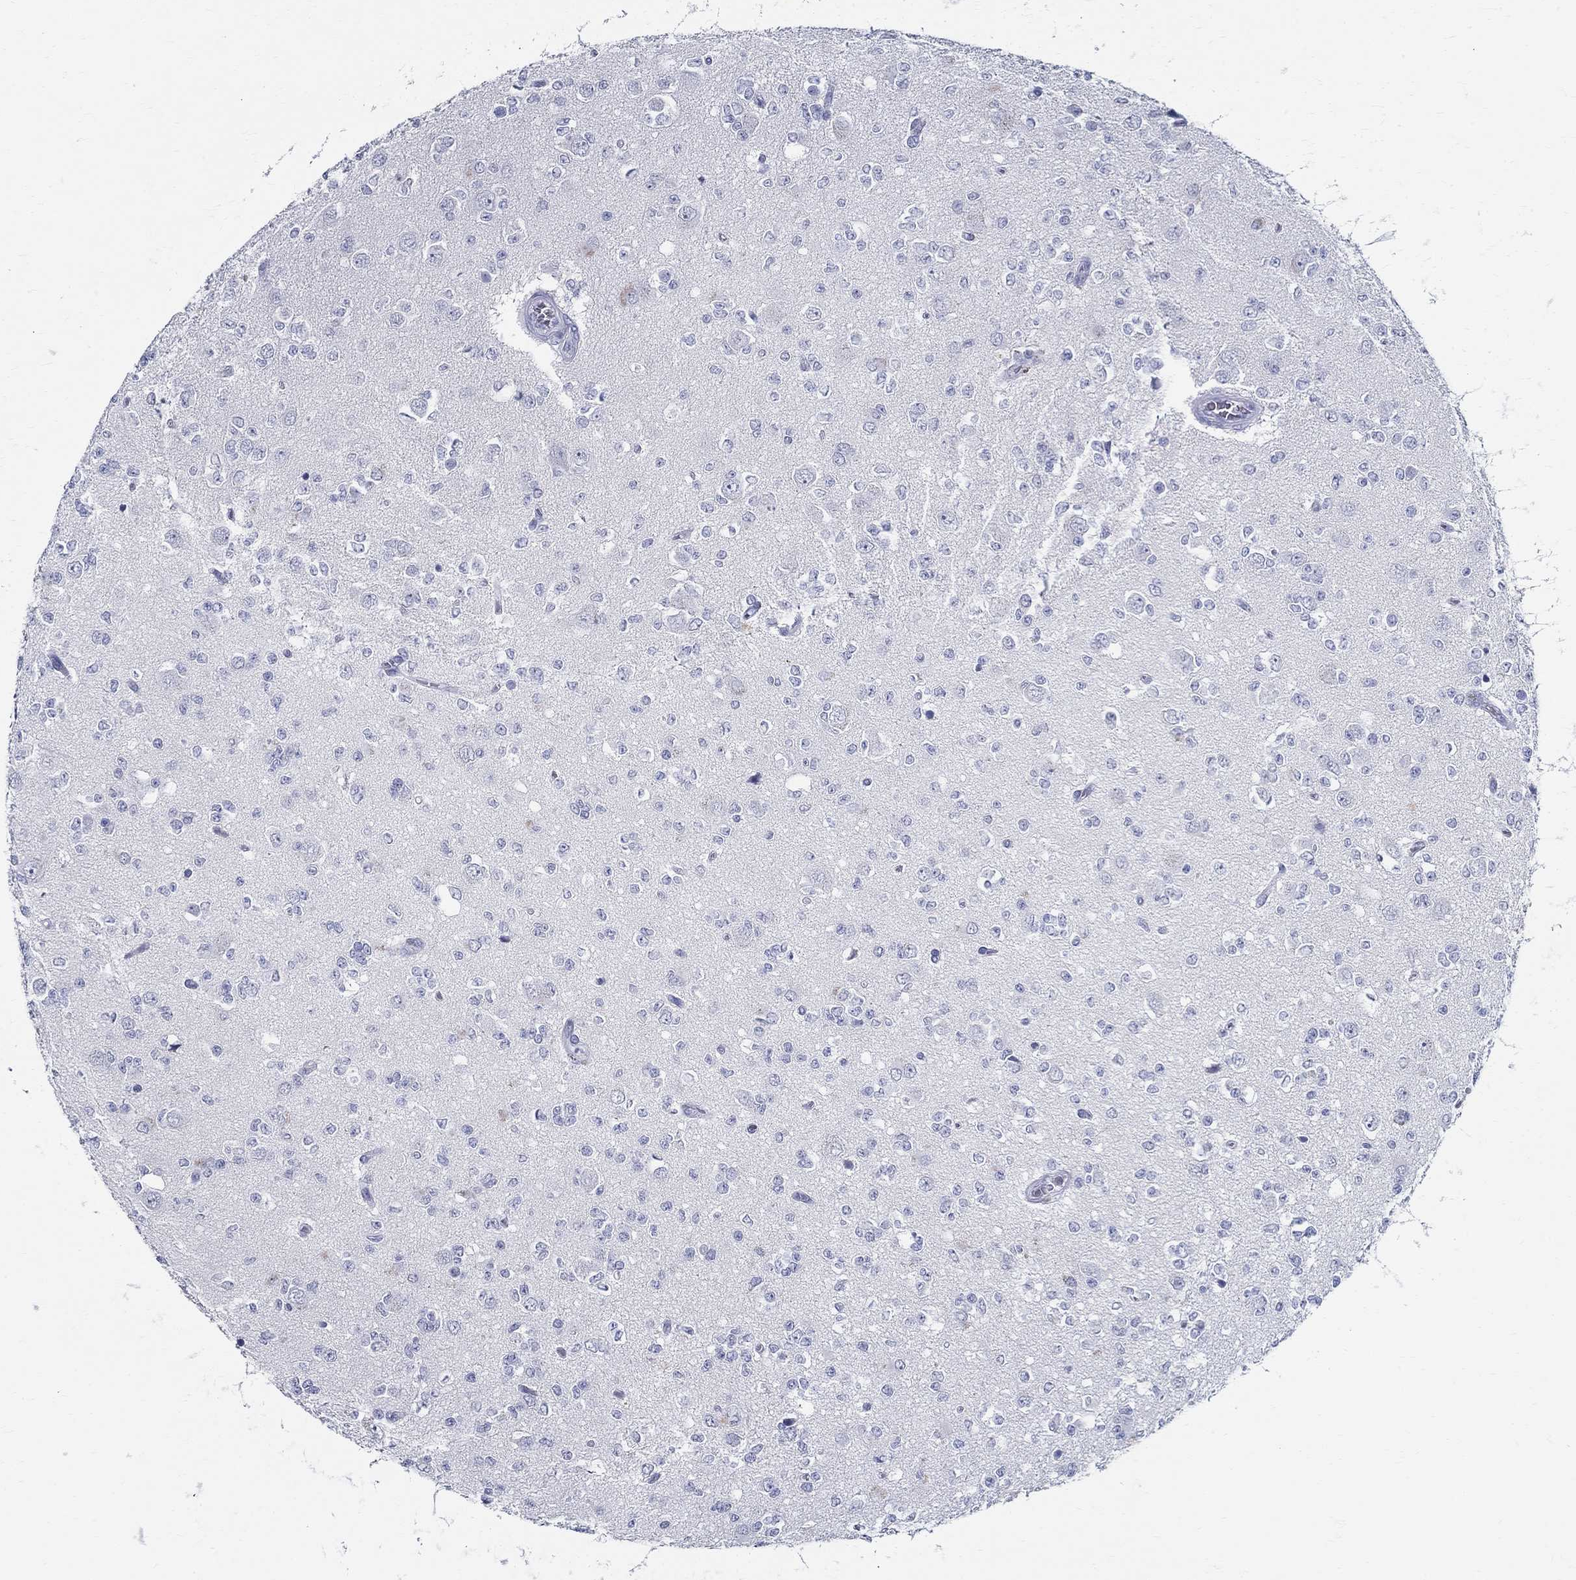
{"staining": {"intensity": "negative", "quantity": "none", "location": "none"}, "tissue": "glioma", "cell_type": "Tumor cells", "image_type": "cancer", "snomed": [{"axis": "morphology", "description": "Glioma, malignant, Low grade"}, {"axis": "topography", "description": "Brain"}], "caption": "Histopathology image shows no significant protein staining in tumor cells of malignant glioma (low-grade).", "gene": "CETN1", "patient": {"sex": "female", "age": 45}}